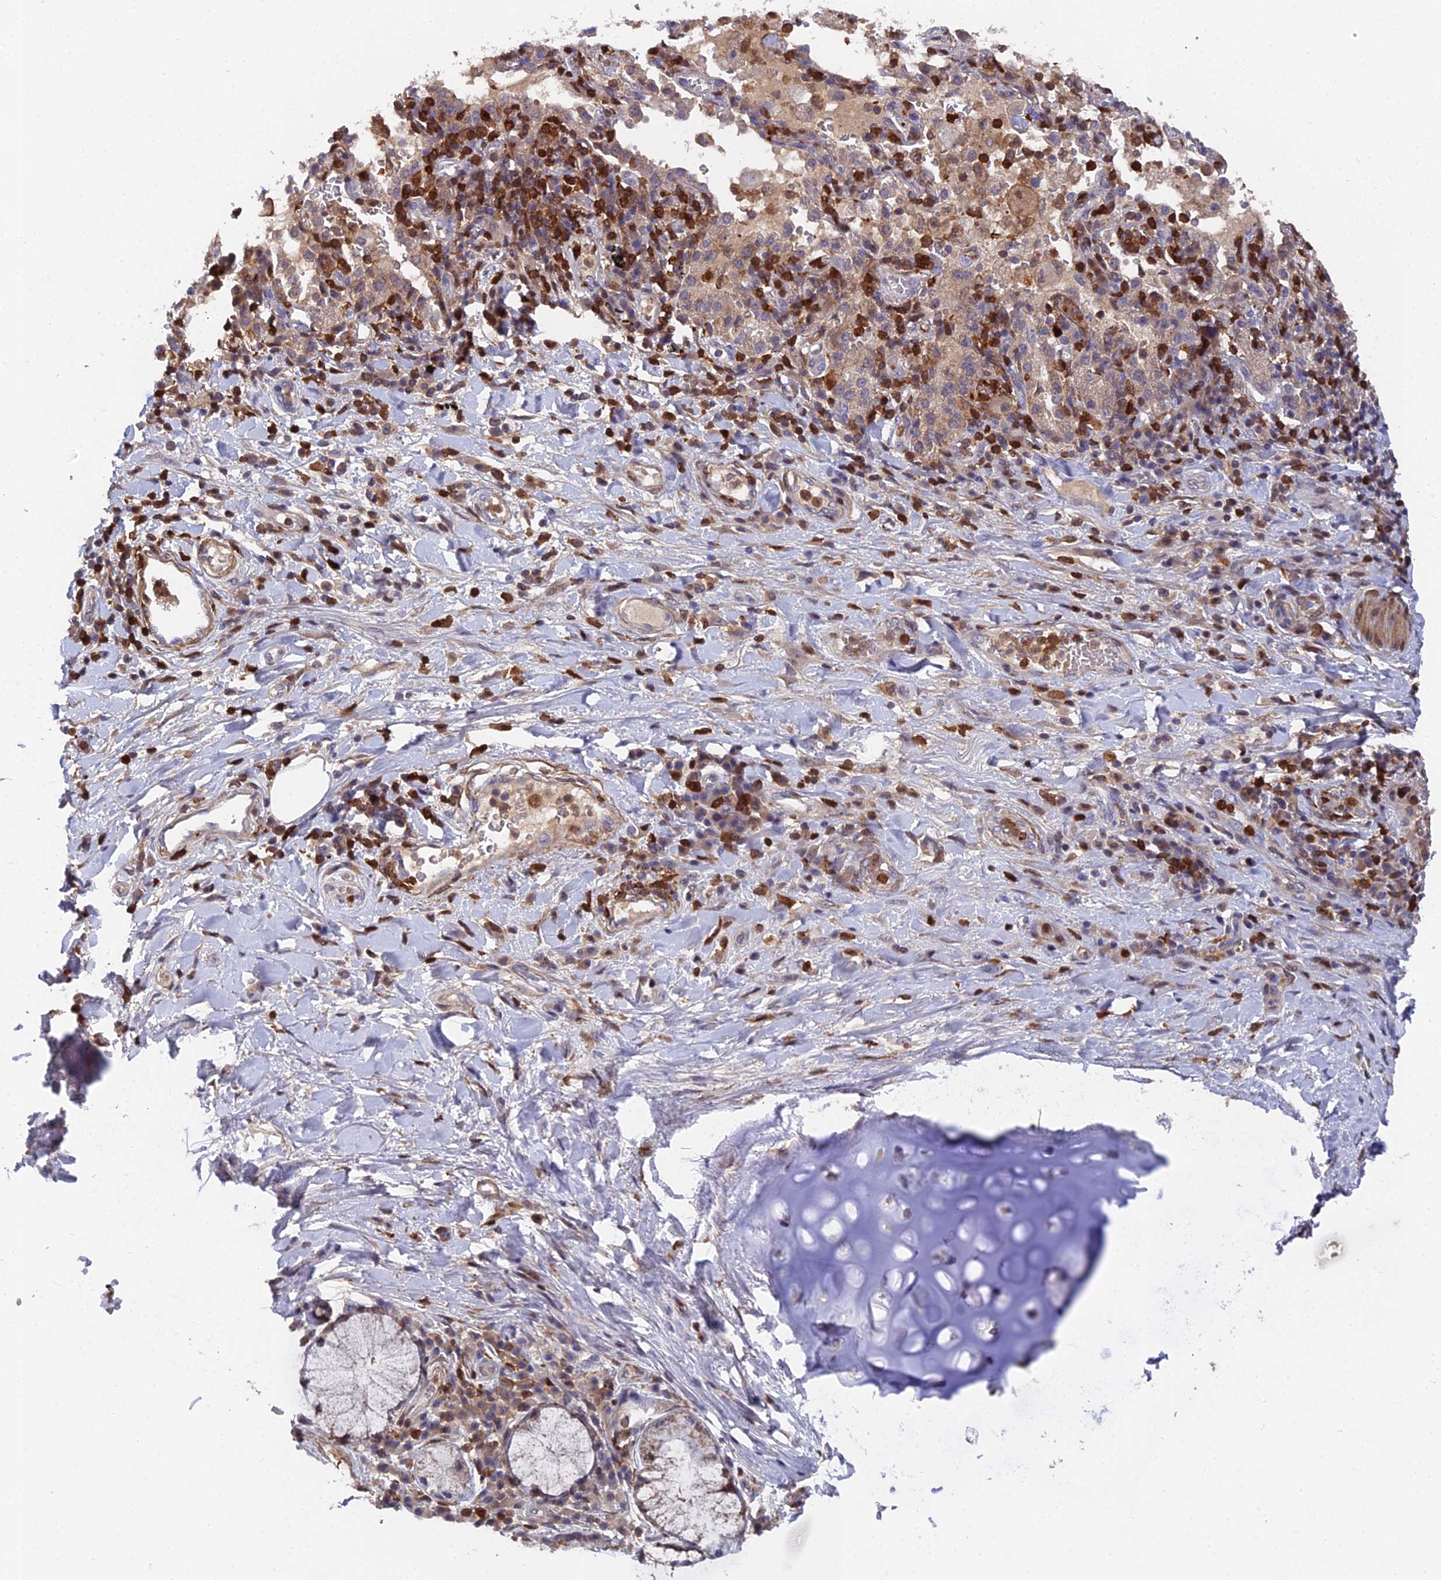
{"staining": {"intensity": "negative", "quantity": "none", "location": "none"}, "tissue": "adipose tissue", "cell_type": "Adipocytes", "image_type": "normal", "snomed": [{"axis": "morphology", "description": "Normal tissue, NOS"}, {"axis": "morphology", "description": "Squamous cell carcinoma, NOS"}, {"axis": "topography", "description": "Bronchus"}, {"axis": "topography", "description": "Lung"}], "caption": "Adipocytes show no significant positivity in unremarkable adipose tissue. (Brightfield microscopy of DAB IHC at high magnification).", "gene": "GALK2", "patient": {"sex": "male", "age": 64}}